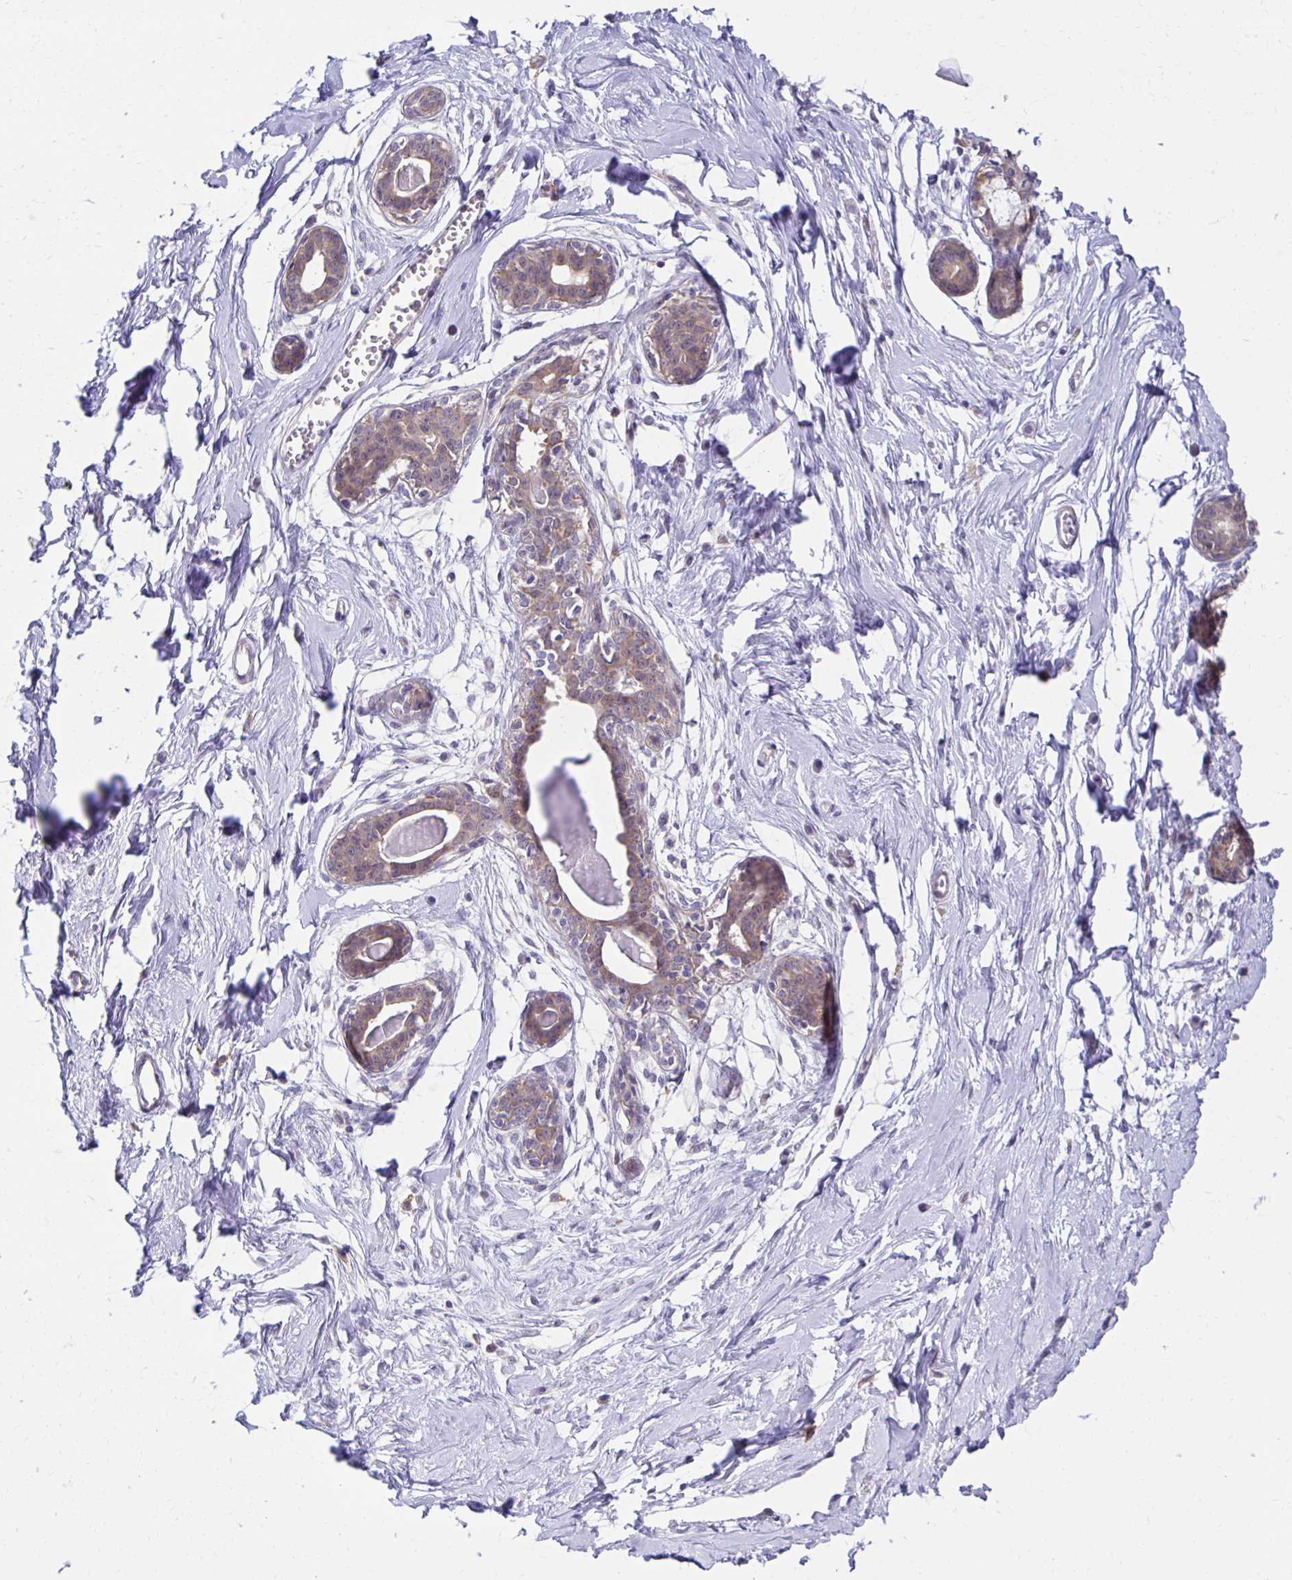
{"staining": {"intensity": "negative", "quantity": "none", "location": "none"}, "tissue": "breast", "cell_type": "Adipocytes", "image_type": "normal", "snomed": [{"axis": "morphology", "description": "Normal tissue, NOS"}, {"axis": "topography", "description": "Breast"}], "caption": "This micrograph is of benign breast stained with immunohistochemistry (IHC) to label a protein in brown with the nuclei are counter-stained blue. There is no expression in adipocytes. Nuclei are stained in blue.", "gene": "MIEN1", "patient": {"sex": "female", "age": 45}}